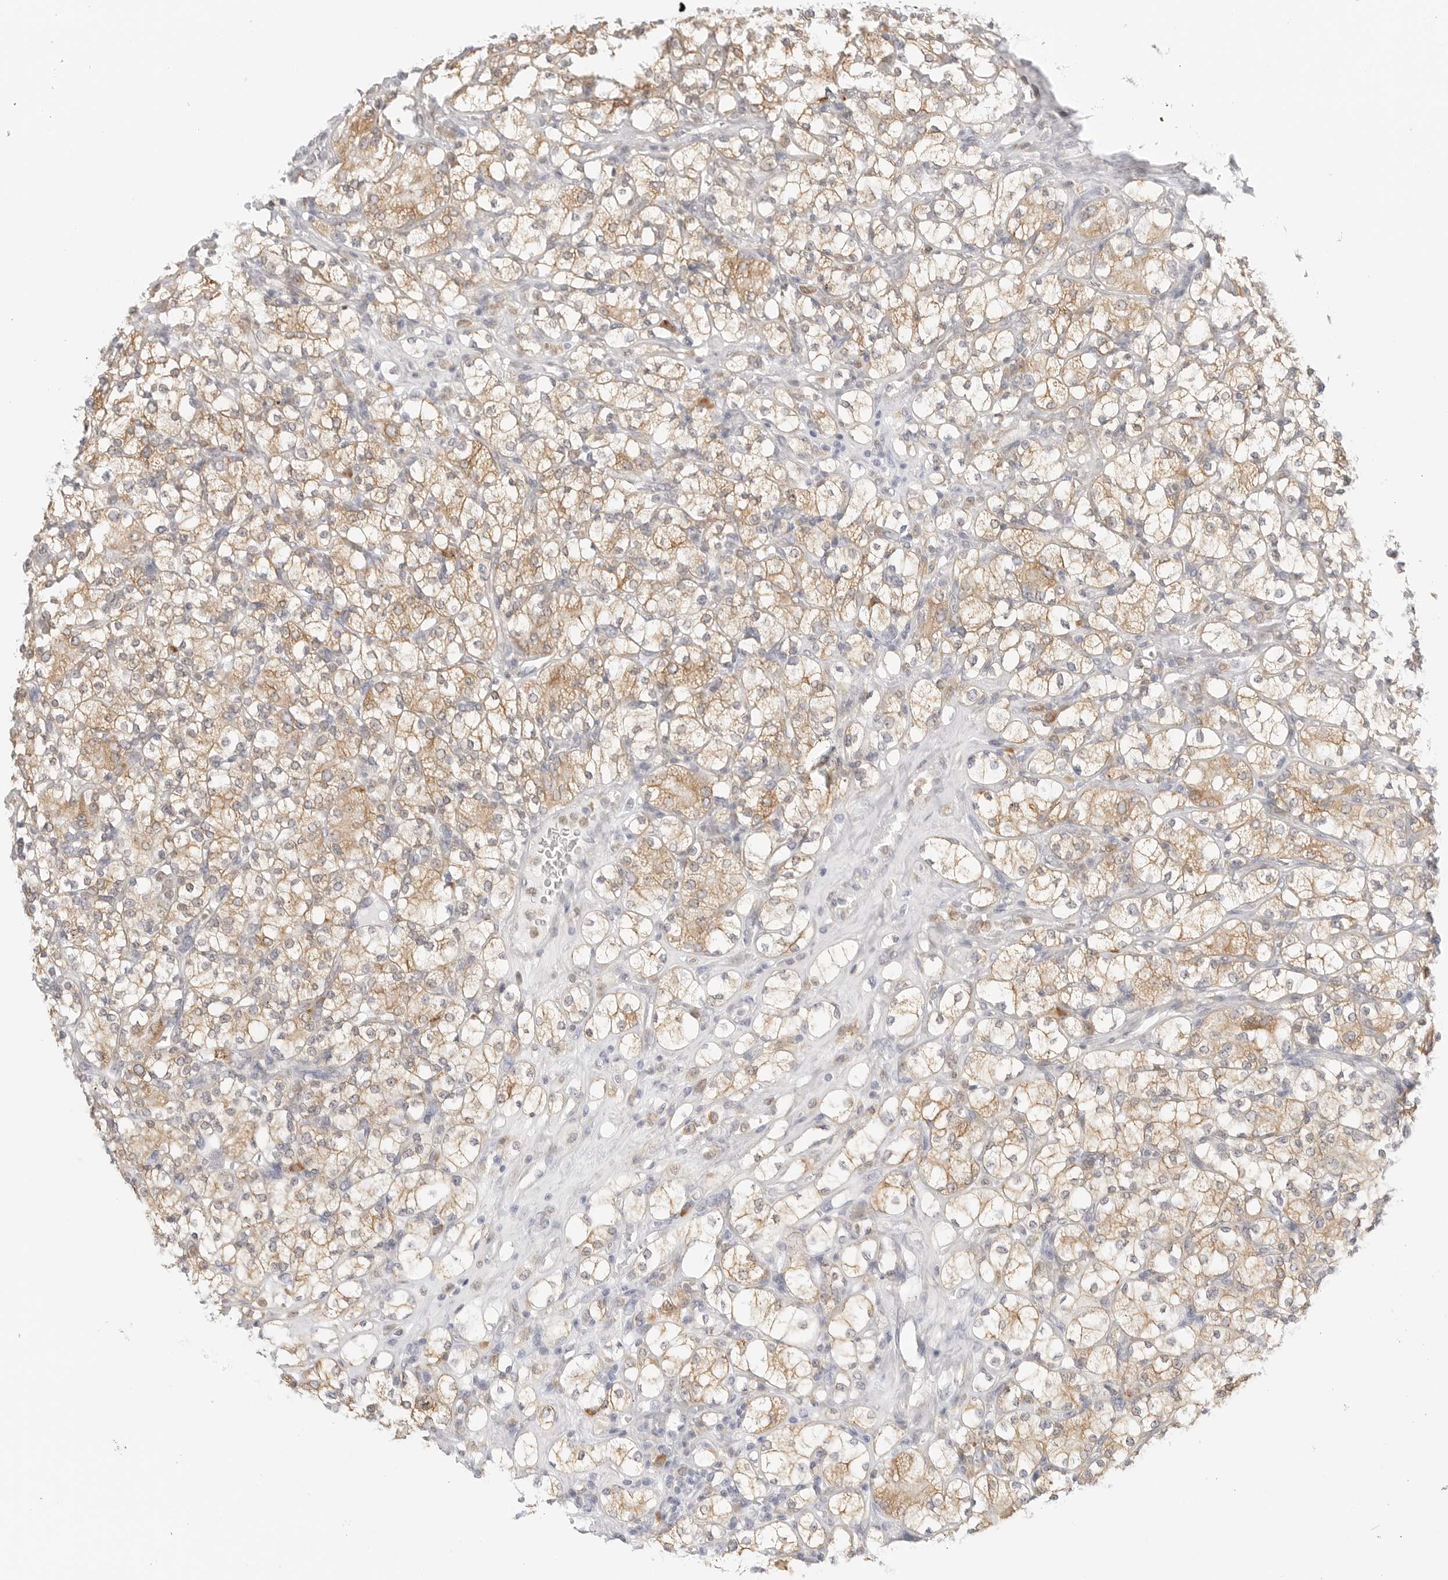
{"staining": {"intensity": "moderate", "quantity": "25%-75%", "location": "cytoplasmic/membranous"}, "tissue": "renal cancer", "cell_type": "Tumor cells", "image_type": "cancer", "snomed": [{"axis": "morphology", "description": "Adenocarcinoma, NOS"}, {"axis": "topography", "description": "Kidney"}], "caption": "High-power microscopy captured an immunohistochemistry photomicrograph of adenocarcinoma (renal), revealing moderate cytoplasmic/membranous positivity in approximately 25%-75% of tumor cells. The staining was performed using DAB to visualize the protein expression in brown, while the nuclei were stained in blue with hematoxylin (Magnification: 20x).", "gene": "THEM4", "patient": {"sex": "male", "age": 77}}